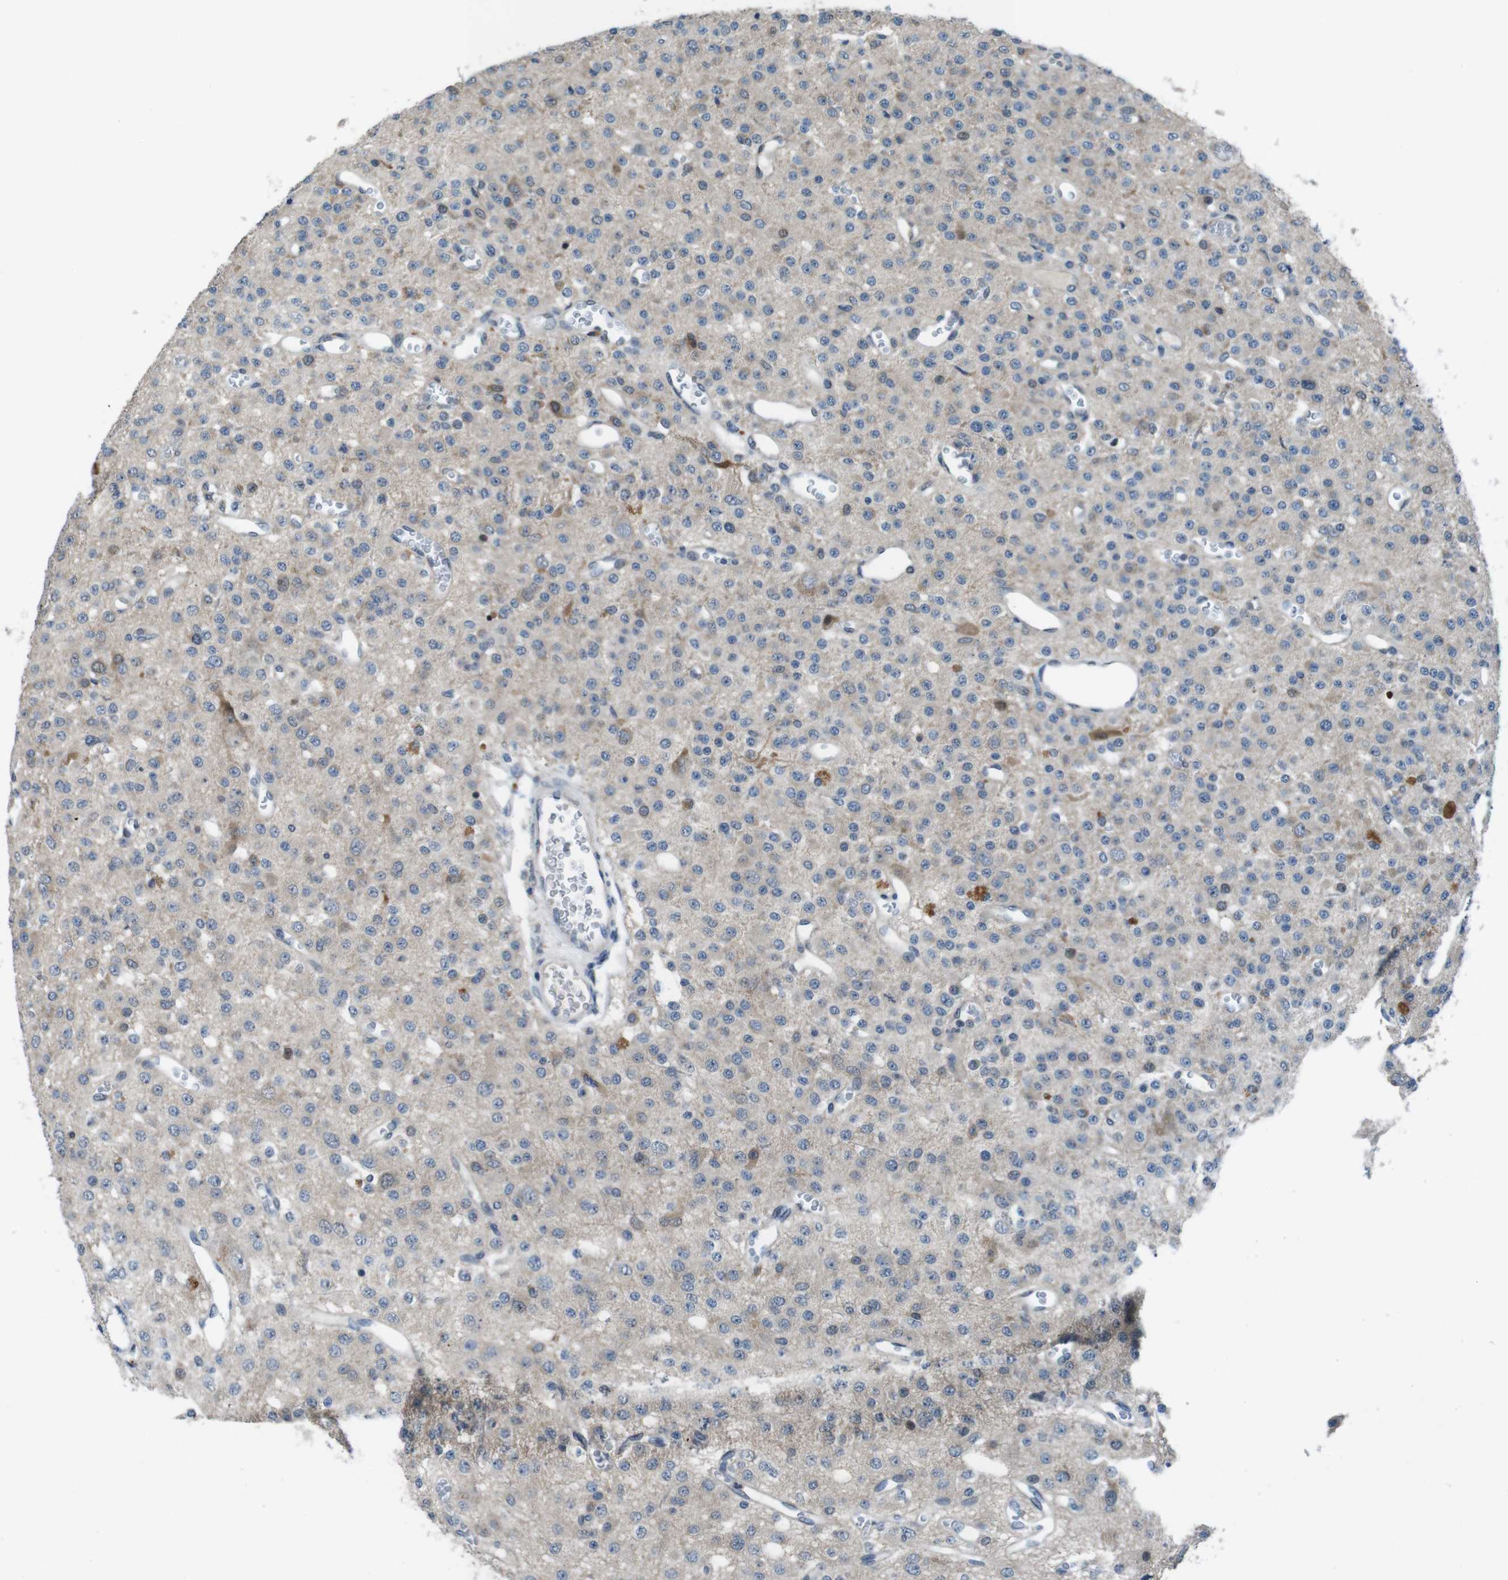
{"staining": {"intensity": "moderate", "quantity": "<25%", "location": "cytoplasmic/membranous"}, "tissue": "glioma", "cell_type": "Tumor cells", "image_type": "cancer", "snomed": [{"axis": "morphology", "description": "Glioma, malignant, Low grade"}, {"axis": "topography", "description": "Brain"}], "caption": "Tumor cells show moderate cytoplasmic/membranous staining in about <25% of cells in glioma. Using DAB (brown) and hematoxylin (blue) stains, captured at high magnification using brightfield microscopy.", "gene": "LRP5", "patient": {"sex": "male", "age": 38}}